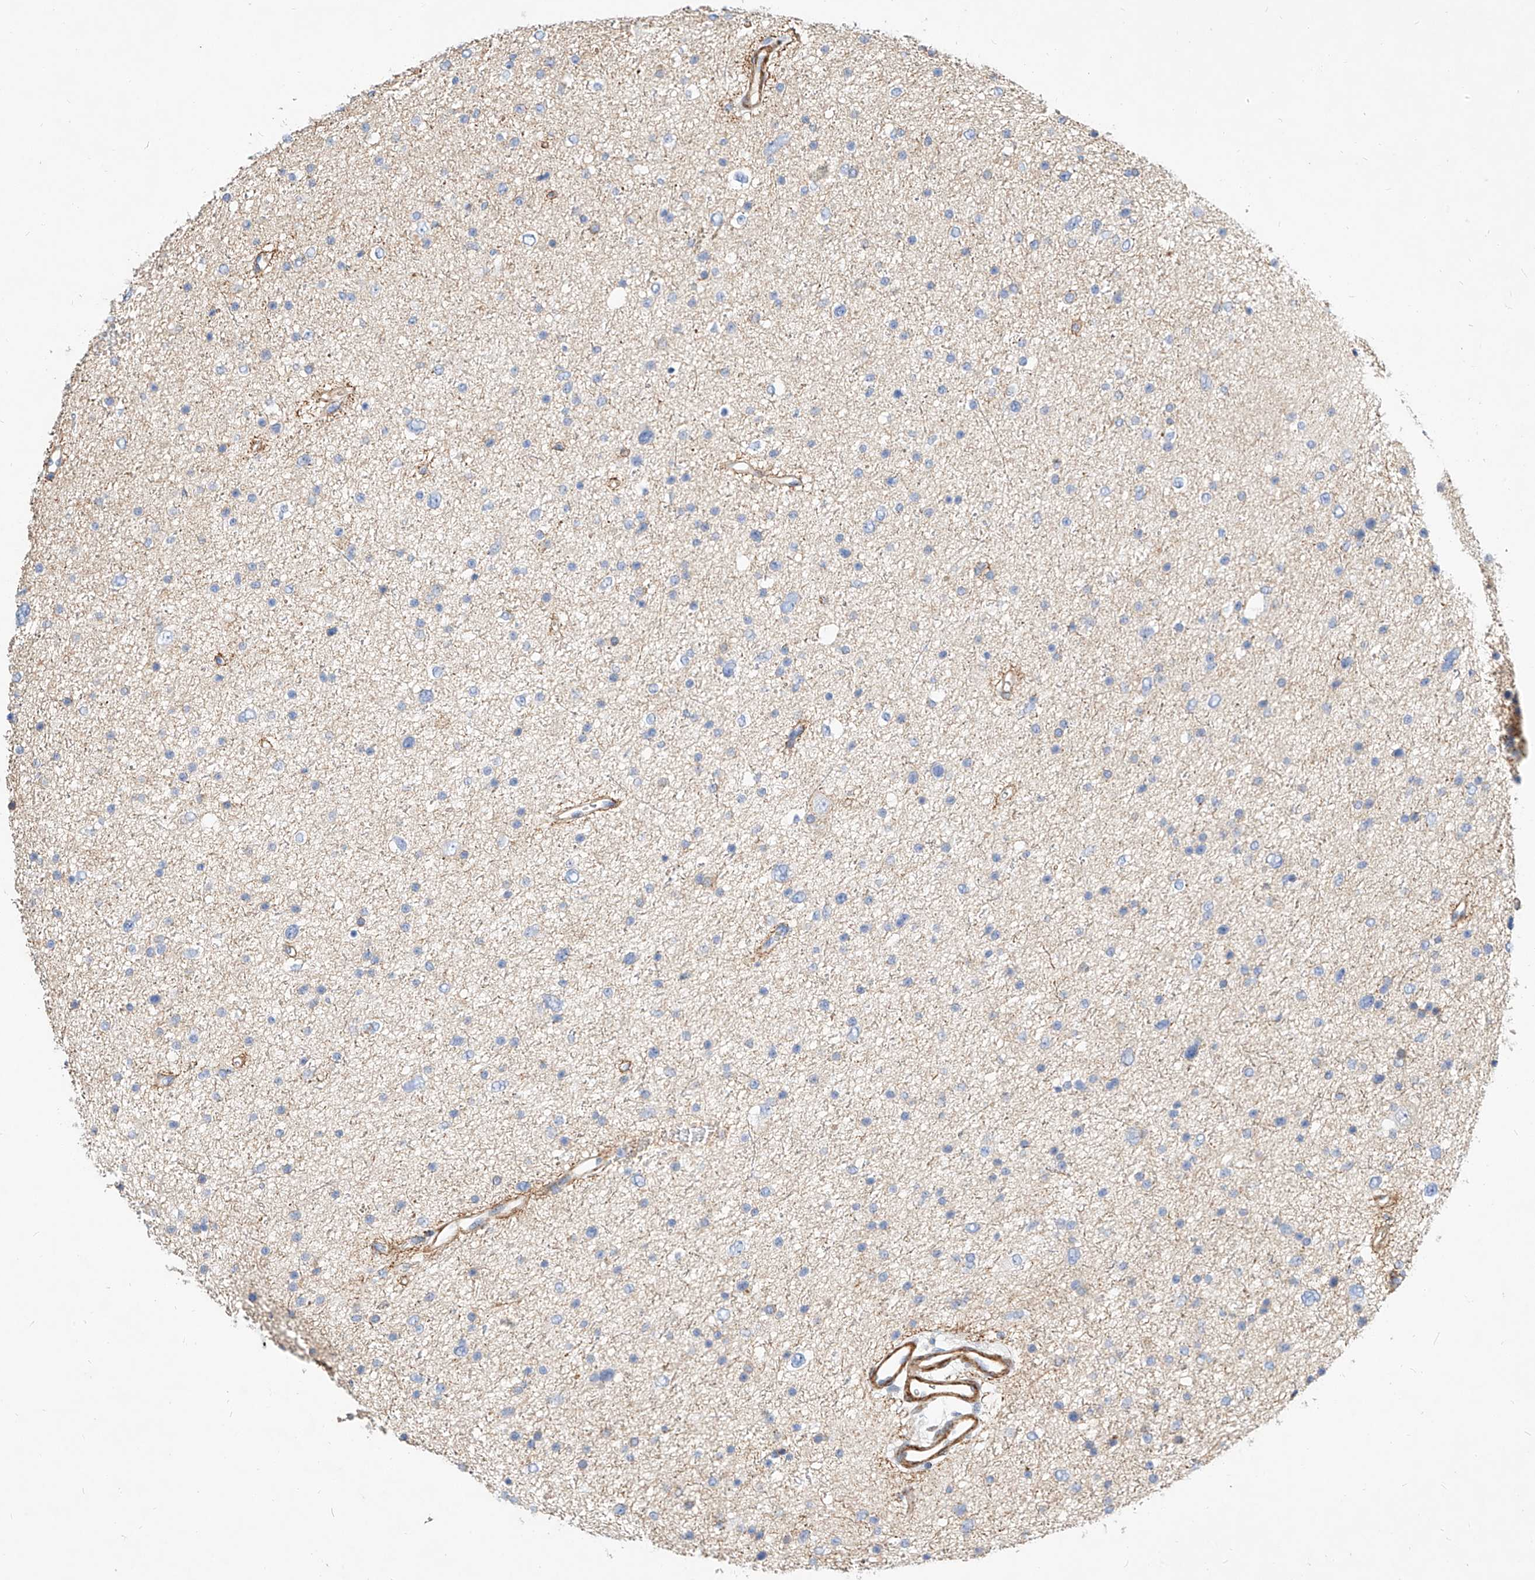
{"staining": {"intensity": "negative", "quantity": "none", "location": "none"}, "tissue": "glioma", "cell_type": "Tumor cells", "image_type": "cancer", "snomed": [{"axis": "morphology", "description": "Glioma, malignant, Low grade"}, {"axis": "topography", "description": "Brain"}], "caption": "High power microscopy image of an IHC micrograph of low-grade glioma (malignant), revealing no significant staining in tumor cells.", "gene": "KCNH5", "patient": {"sex": "female", "age": 37}}